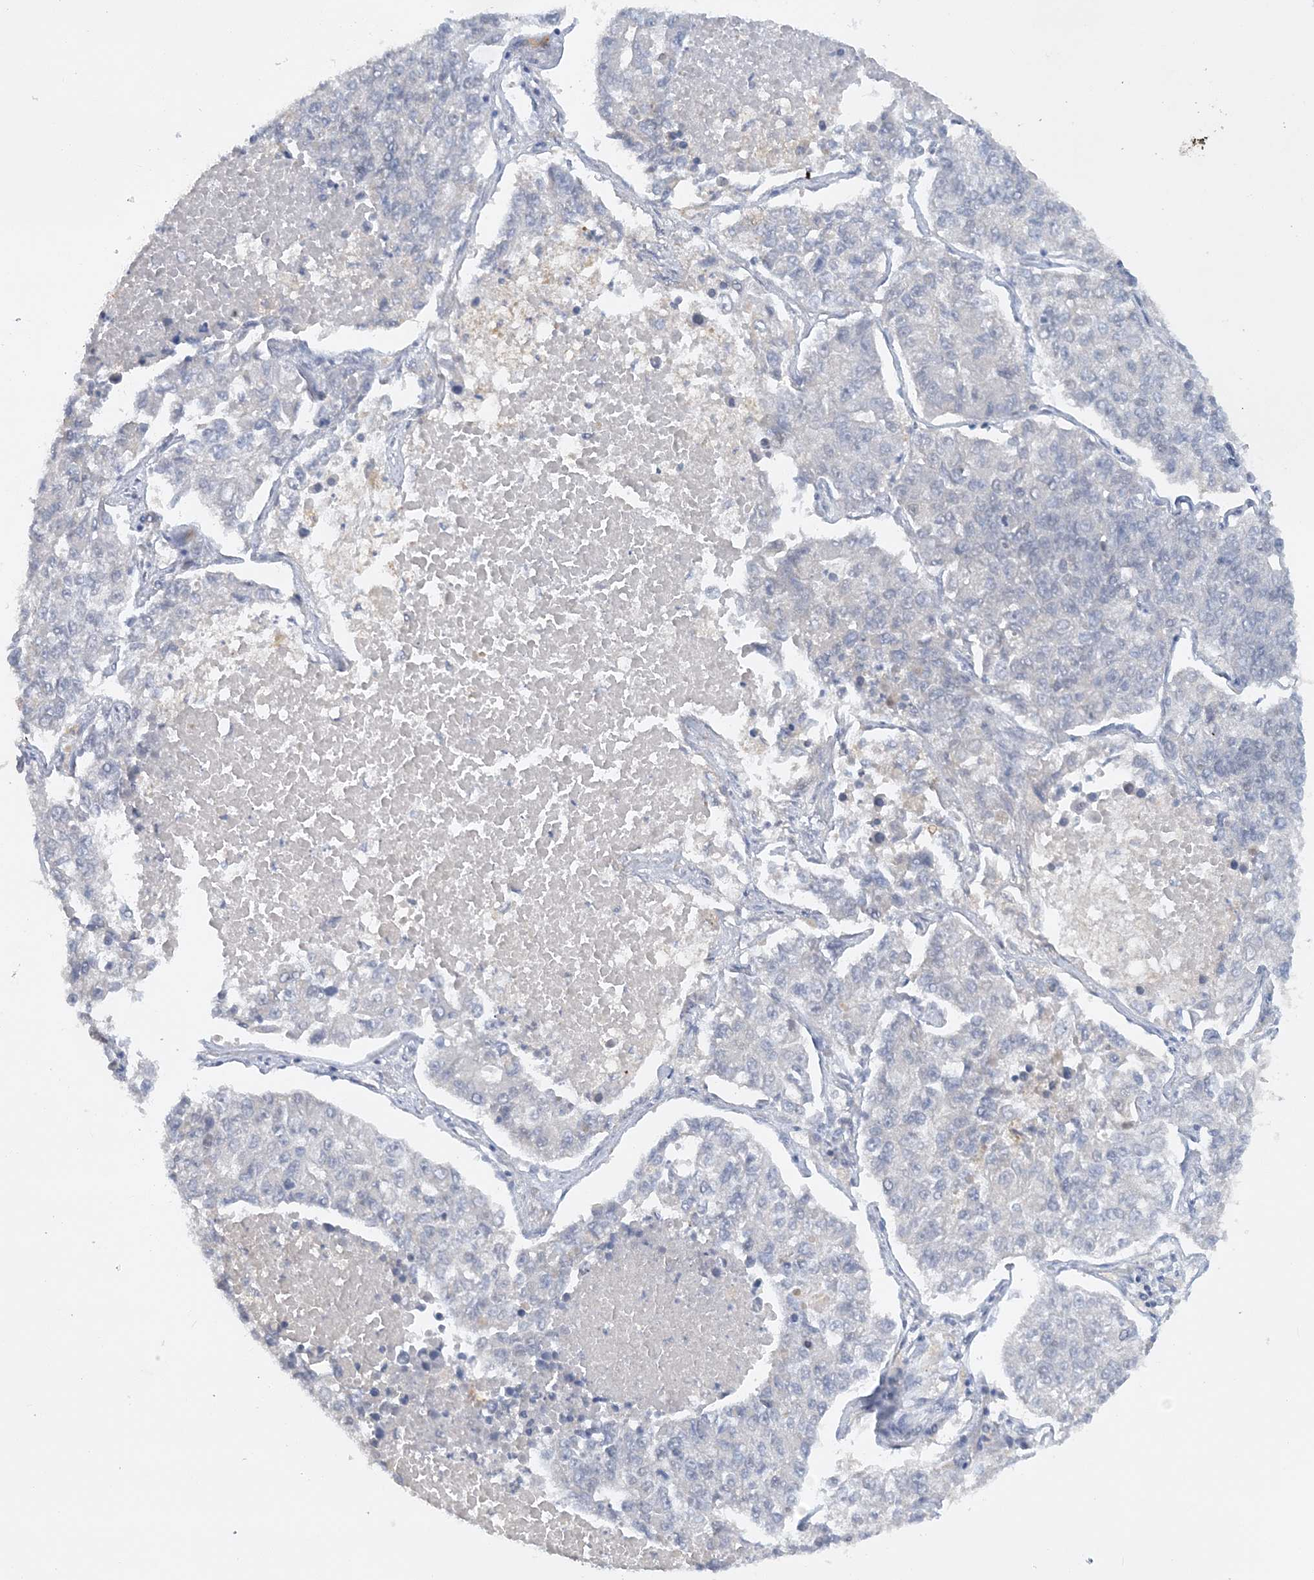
{"staining": {"intensity": "negative", "quantity": "none", "location": "none"}, "tissue": "lung cancer", "cell_type": "Tumor cells", "image_type": "cancer", "snomed": [{"axis": "morphology", "description": "Adenocarcinoma, NOS"}, {"axis": "topography", "description": "Lung"}], "caption": "Immunohistochemistry image of neoplastic tissue: human lung cancer stained with DAB (3,3'-diaminobenzidine) reveals no significant protein expression in tumor cells.", "gene": "KMT2D", "patient": {"sex": "male", "age": 49}}